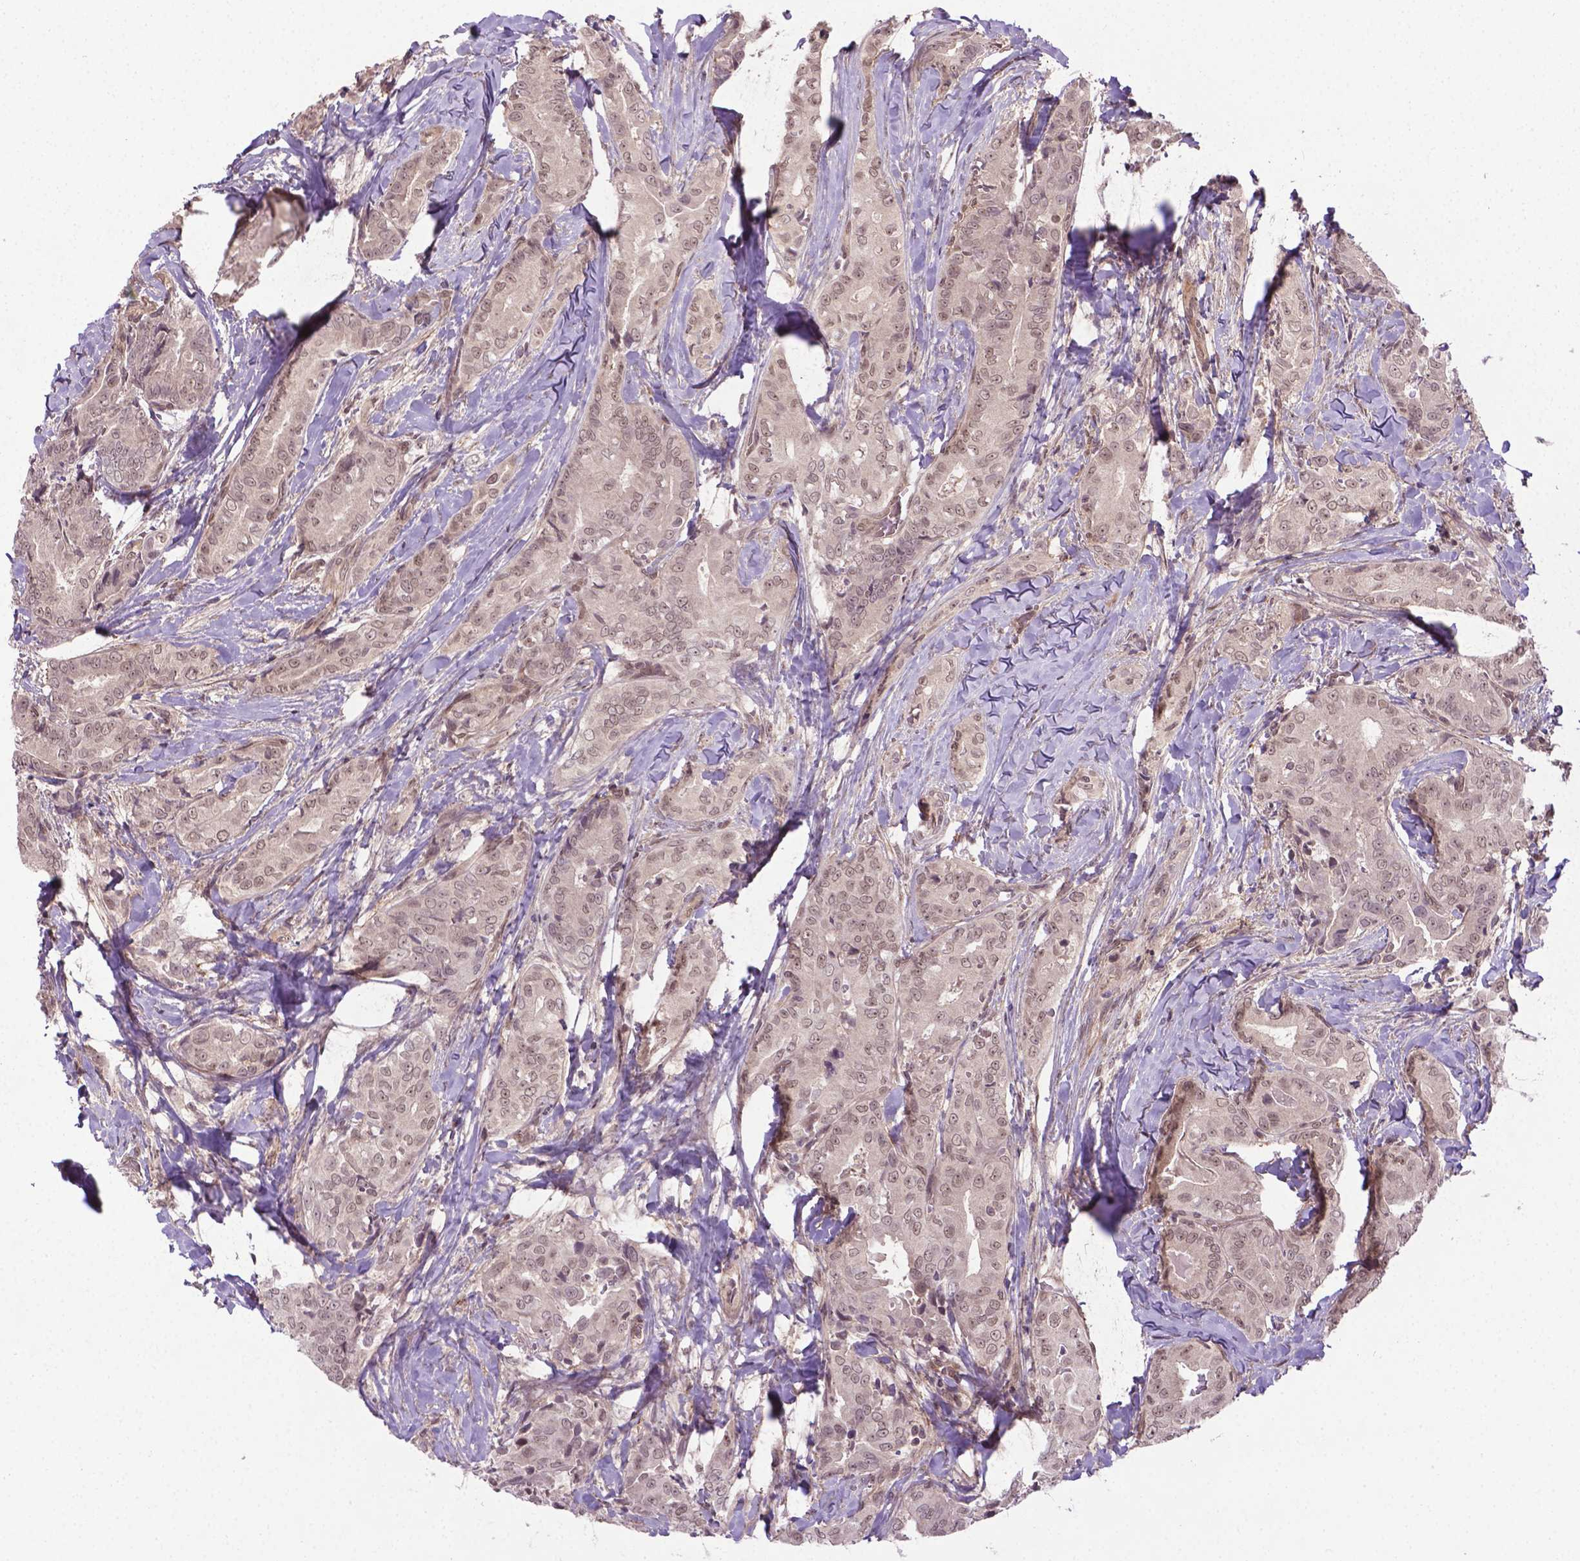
{"staining": {"intensity": "weak", "quantity": ">75%", "location": "nuclear"}, "tissue": "thyroid cancer", "cell_type": "Tumor cells", "image_type": "cancer", "snomed": [{"axis": "morphology", "description": "Papillary adenocarcinoma, NOS"}, {"axis": "topography", "description": "Thyroid gland"}], "caption": "Immunohistochemistry staining of thyroid cancer, which shows low levels of weak nuclear positivity in about >75% of tumor cells indicating weak nuclear protein expression. The staining was performed using DAB (3,3'-diaminobenzidine) (brown) for protein detection and nuclei were counterstained in hematoxylin (blue).", "gene": "ANKRD54", "patient": {"sex": "male", "age": 61}}